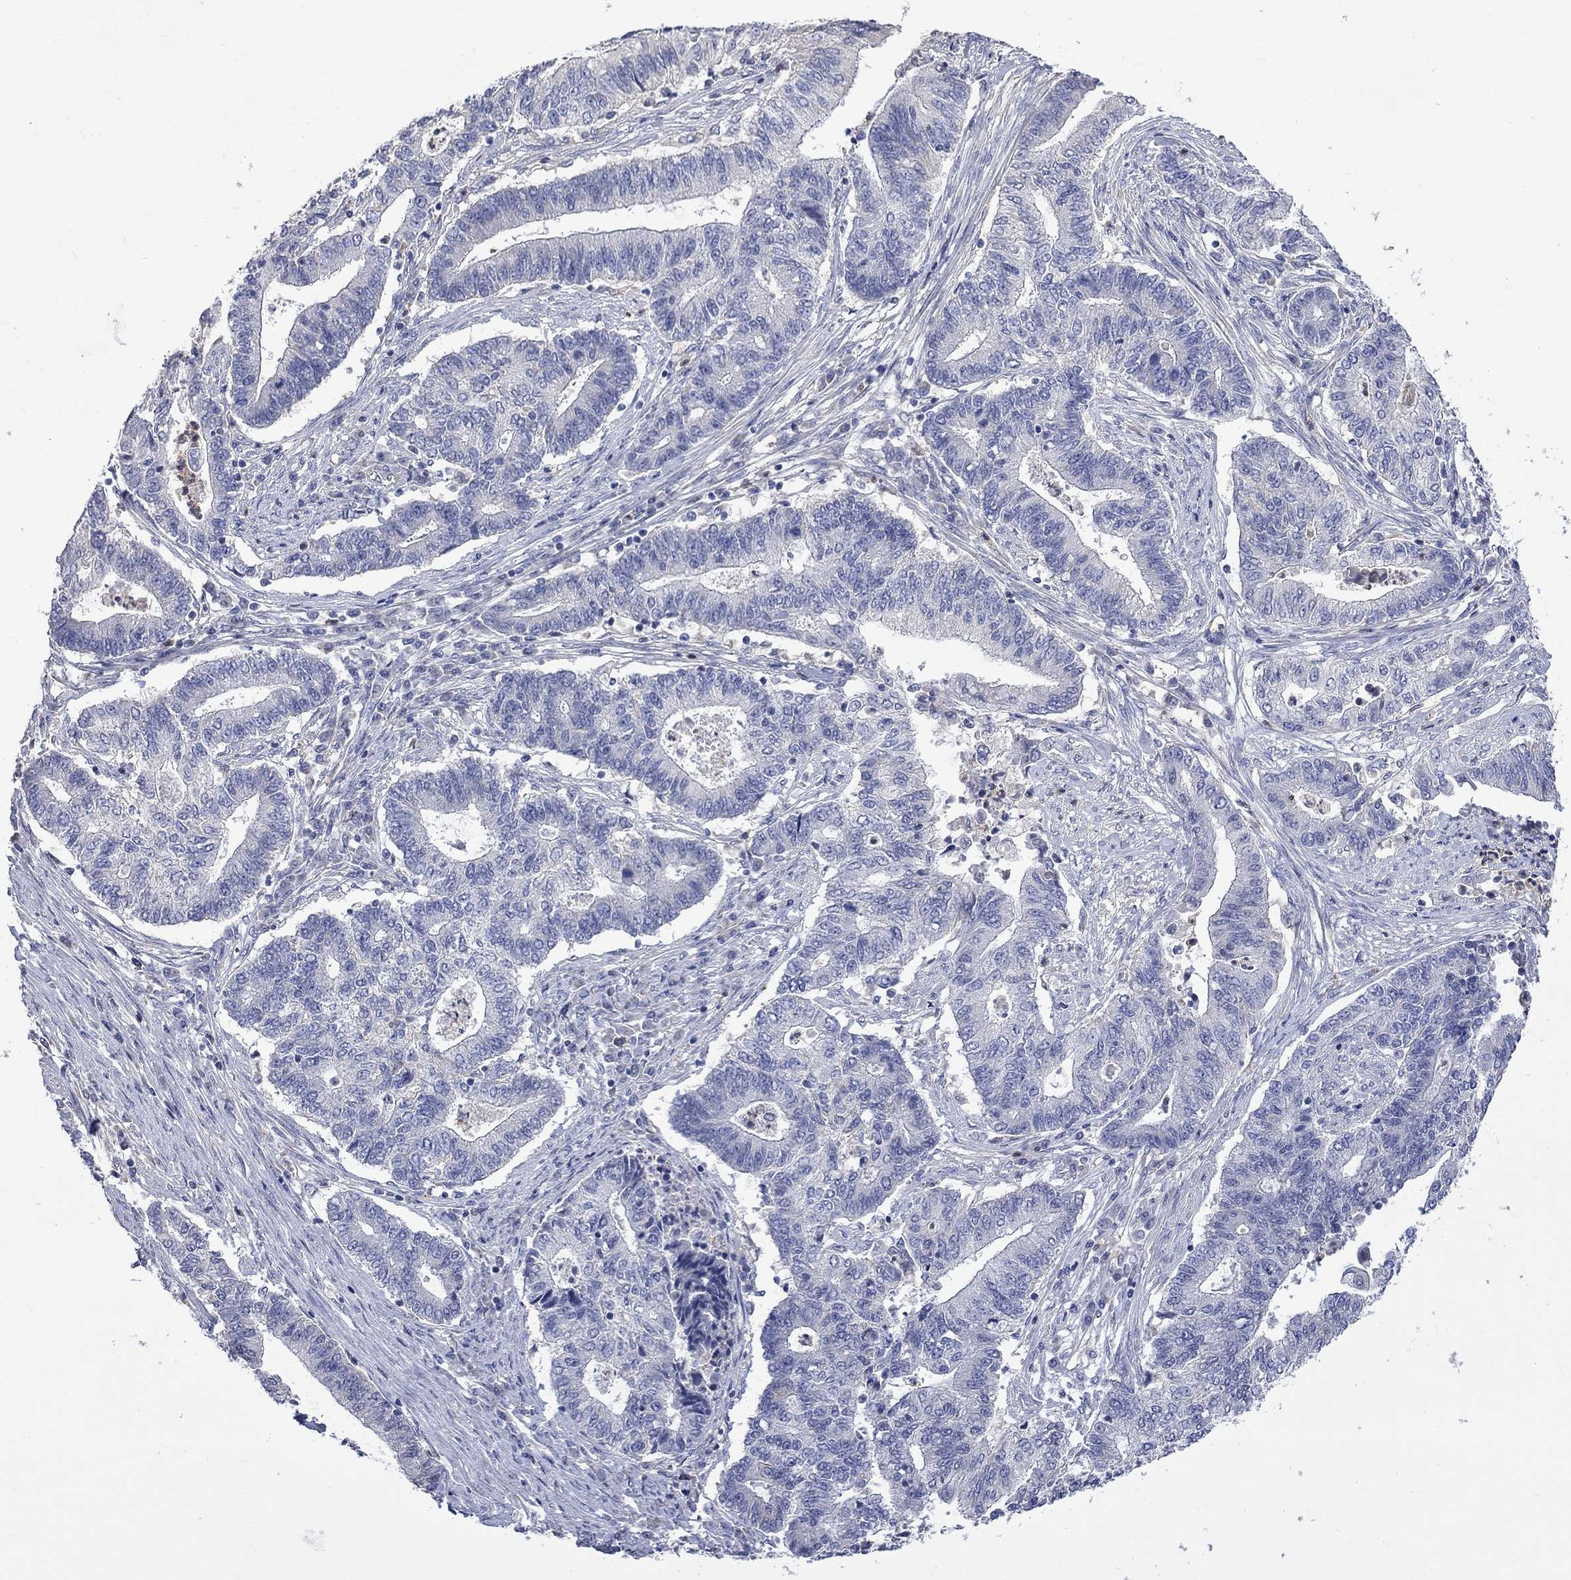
{"staining": {"intensity": "negative", "quantity": "none", "location": "none"}, "tissue": "endometrial cancer", "cell_type": "Tumor cells", "image_type": "cancer", "snomed": [{"axis": "morphology", "description": "Adenocarcinoma, NOS"}, {"axis": "topography", "description": "Uterus"}, {"axis": "topography", "description": "Endometrium"}], "caption": "Tumor cells show no significant protein staining in endometrial adenocarcinoma. The staining is performed using DAB brown chromogen with nuclei counter-stained in using hematoxylin.", "gene": "CAMKK2", "patient": {"sex": "female", "age": 54}}